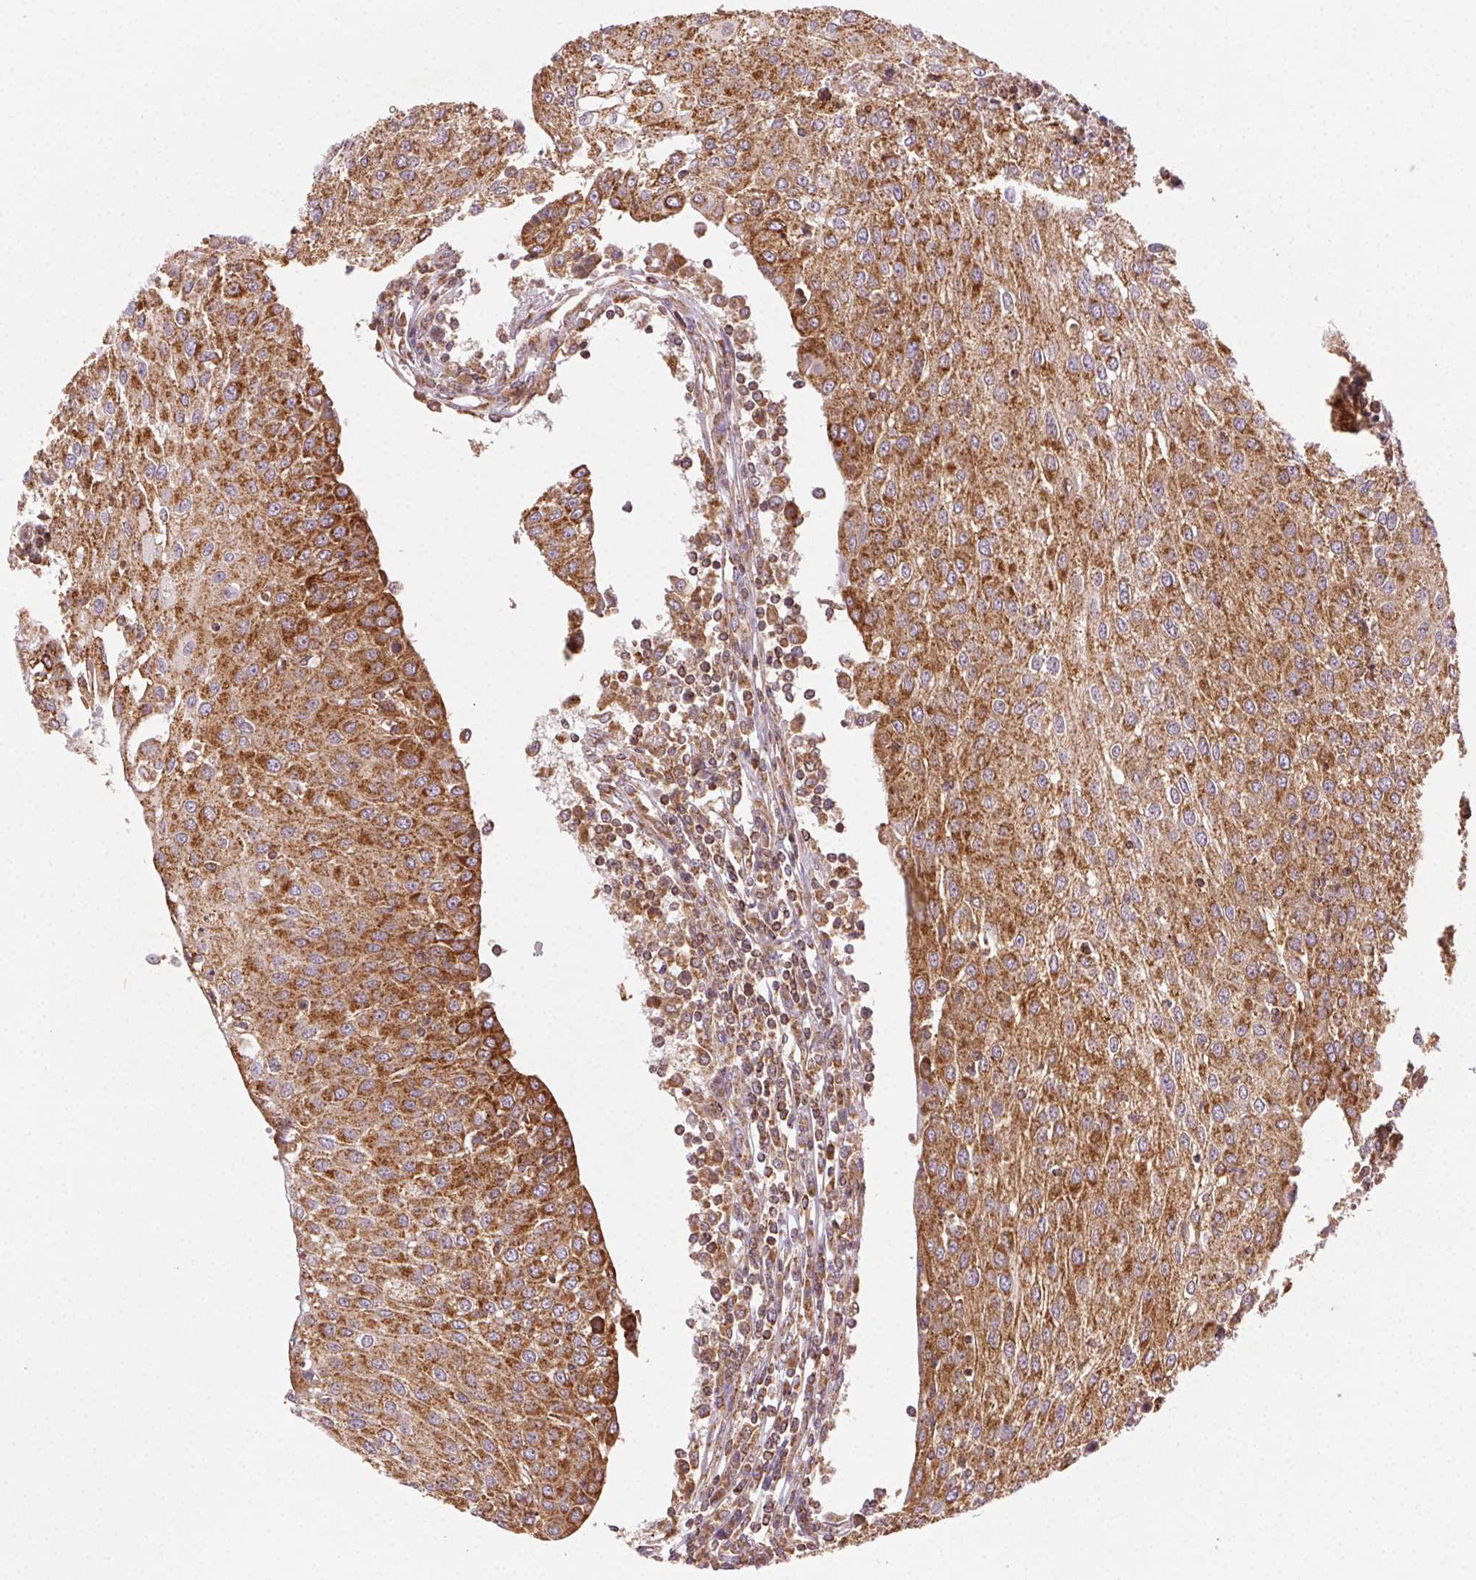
{"staining": {"intensity": "strong", "quantity": ">75%", "location": "cytoplasmic/membranous"}, "tissue": "urothelial cancer", "cell_type": "Tumor cells", "image_type": "cancer", "snomed": [{"axis": "morphology", "description": "Urothelial carcinoma, High grade"}, {"axis": "topography", "description": "Urinary bladder"}], "caption": "Protein staining demonstrates strong cytoplasmic/membranous expression in approximately >75% of tumor cells in high-grade urothelial carcinoma.", "gene": "CLPB", "patient": {"sex": "female", "age": 85}}